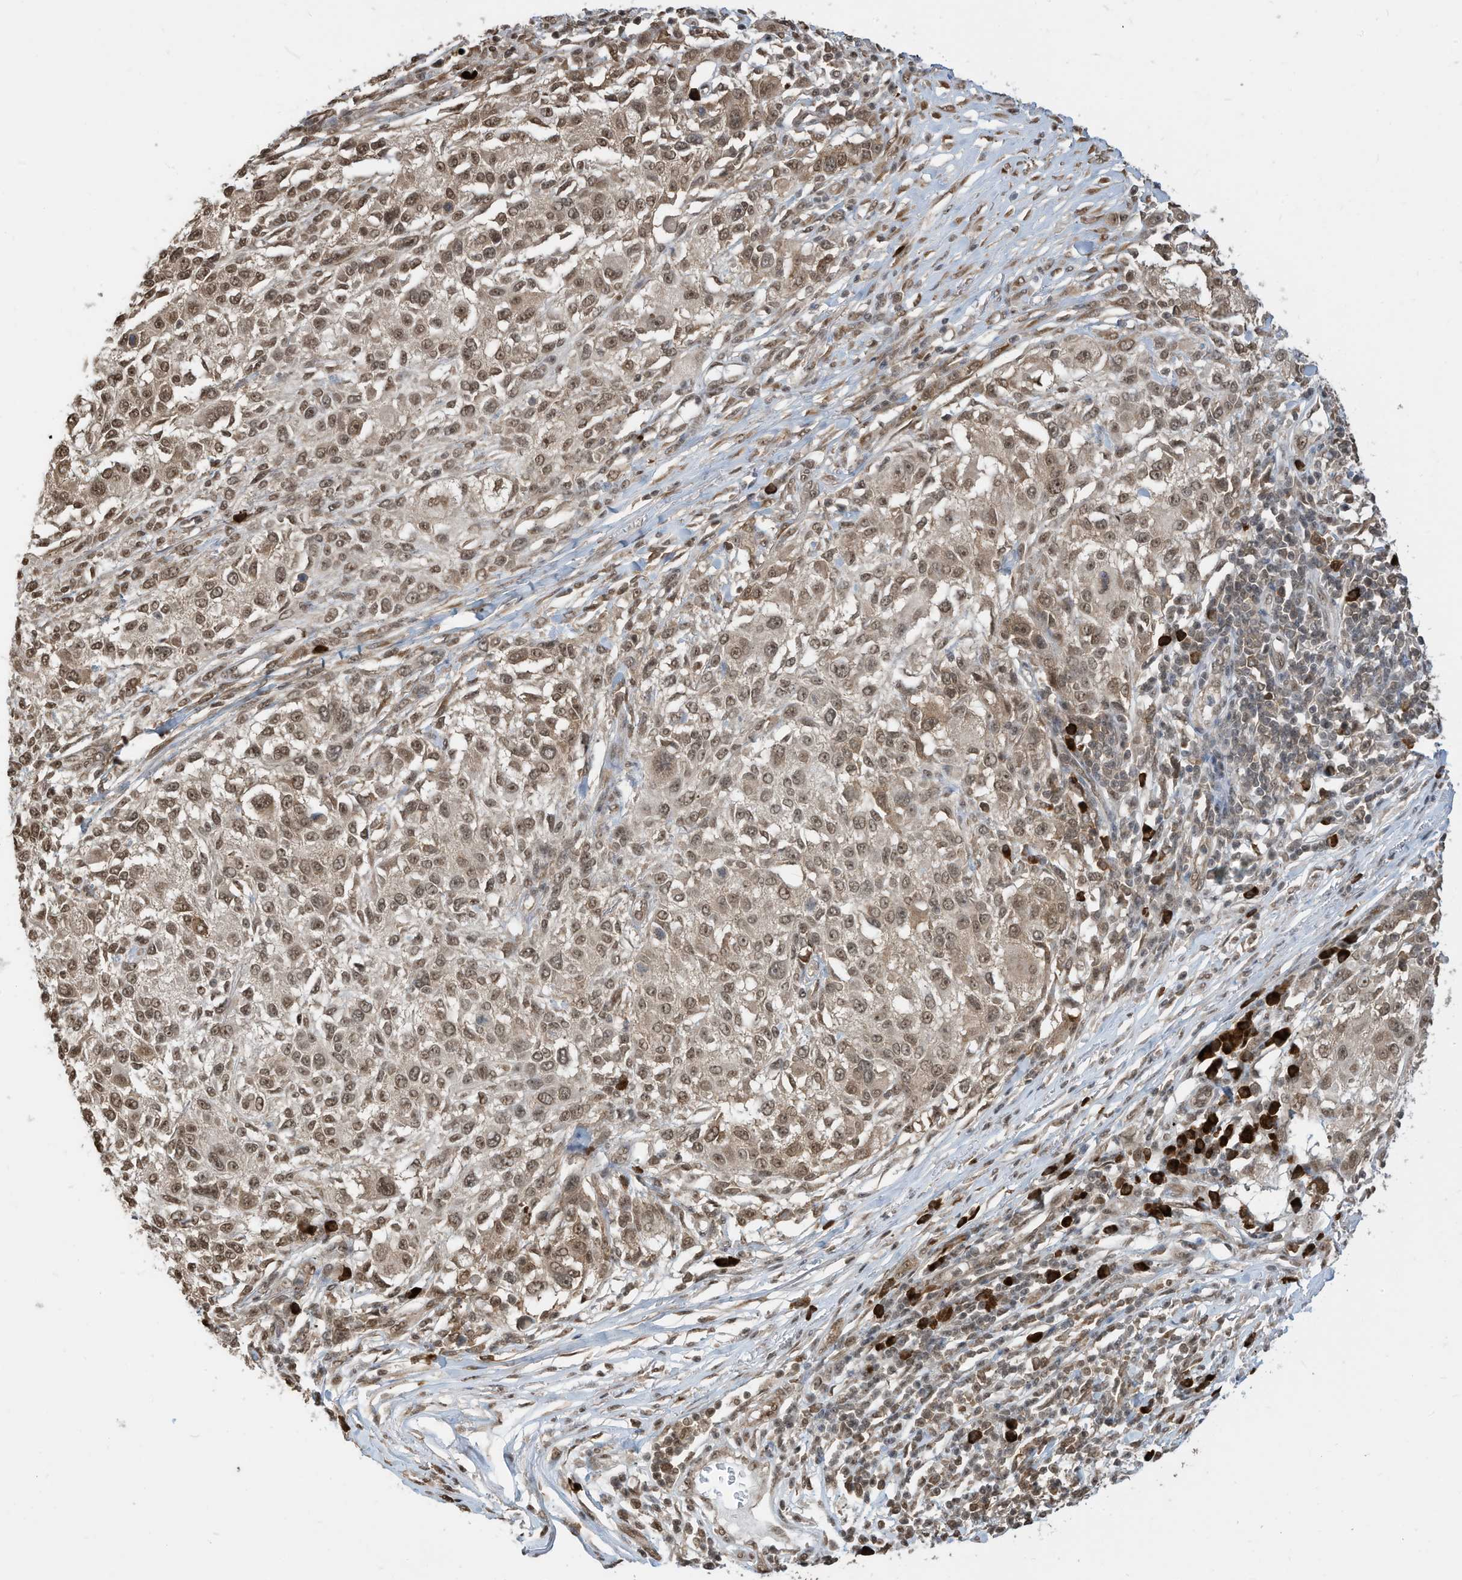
{"staining": {"intensity": "moderate", "quantity": ">75%", "location": "nuclear"}, "tissue": "melanoma", "cell_type": "Tumor cells", "image_type": "cancer", "snomed": [{"axis": "morphology", "description": "Necrosis, NOS"}, {"axis": "morphology", "description": "Malignant melanoma, NOS"}, {"axis": "topography", "description": "Skin"}], "caption": "IHC histopathology image of melanoma stained for a protein (brown), which shows medium levels of moderate nuclear positivity in approximately >75% of tumor cells.", "gene": "ZNF195", "patient": {"sex": "female", "age": 87}}